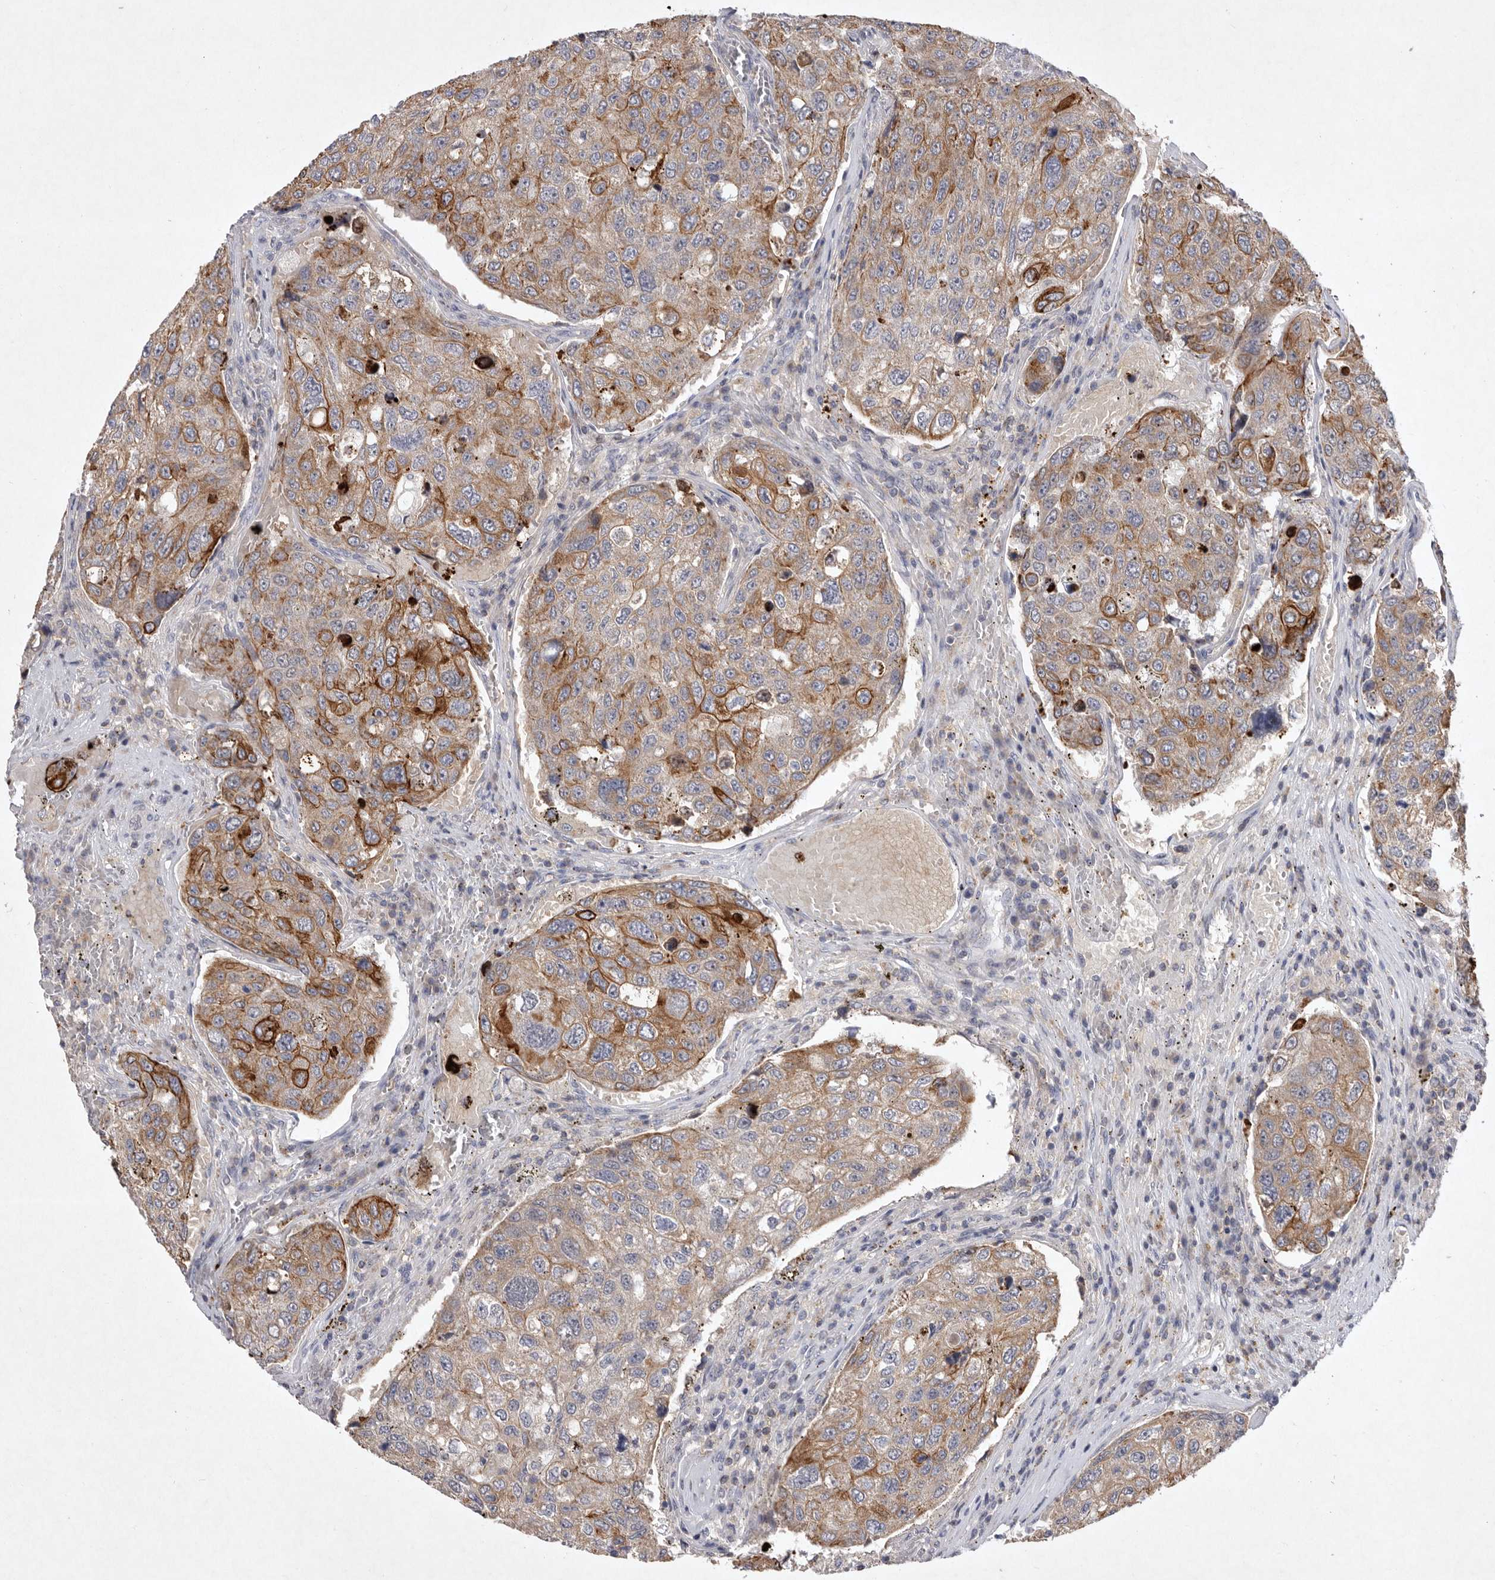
{"staining": {"intensity": "strong", "quantity": "<25%", "location": "cytoplasmic/membranous"}, "tissue": "urothelial cancer", "cell_type": "Tumor cells", "image_type": "cancer", "snomed": [{"axis": "morphology", "description": "Urothelial carcinoma, High grade"}, {"axis": "topography", "description": "Lymph node"}, {"axis": "topography", "description": "Urinary bladder"}], "caption": "Immunohistochemistry of human high-grade urothelial carcinoma reveals medium levels of strong cytoplasmic/membranous positivity in approximately <25% of tumor cells.", "gene": "TNFSF14", "patient": {"sex": "male", "age": 51}}